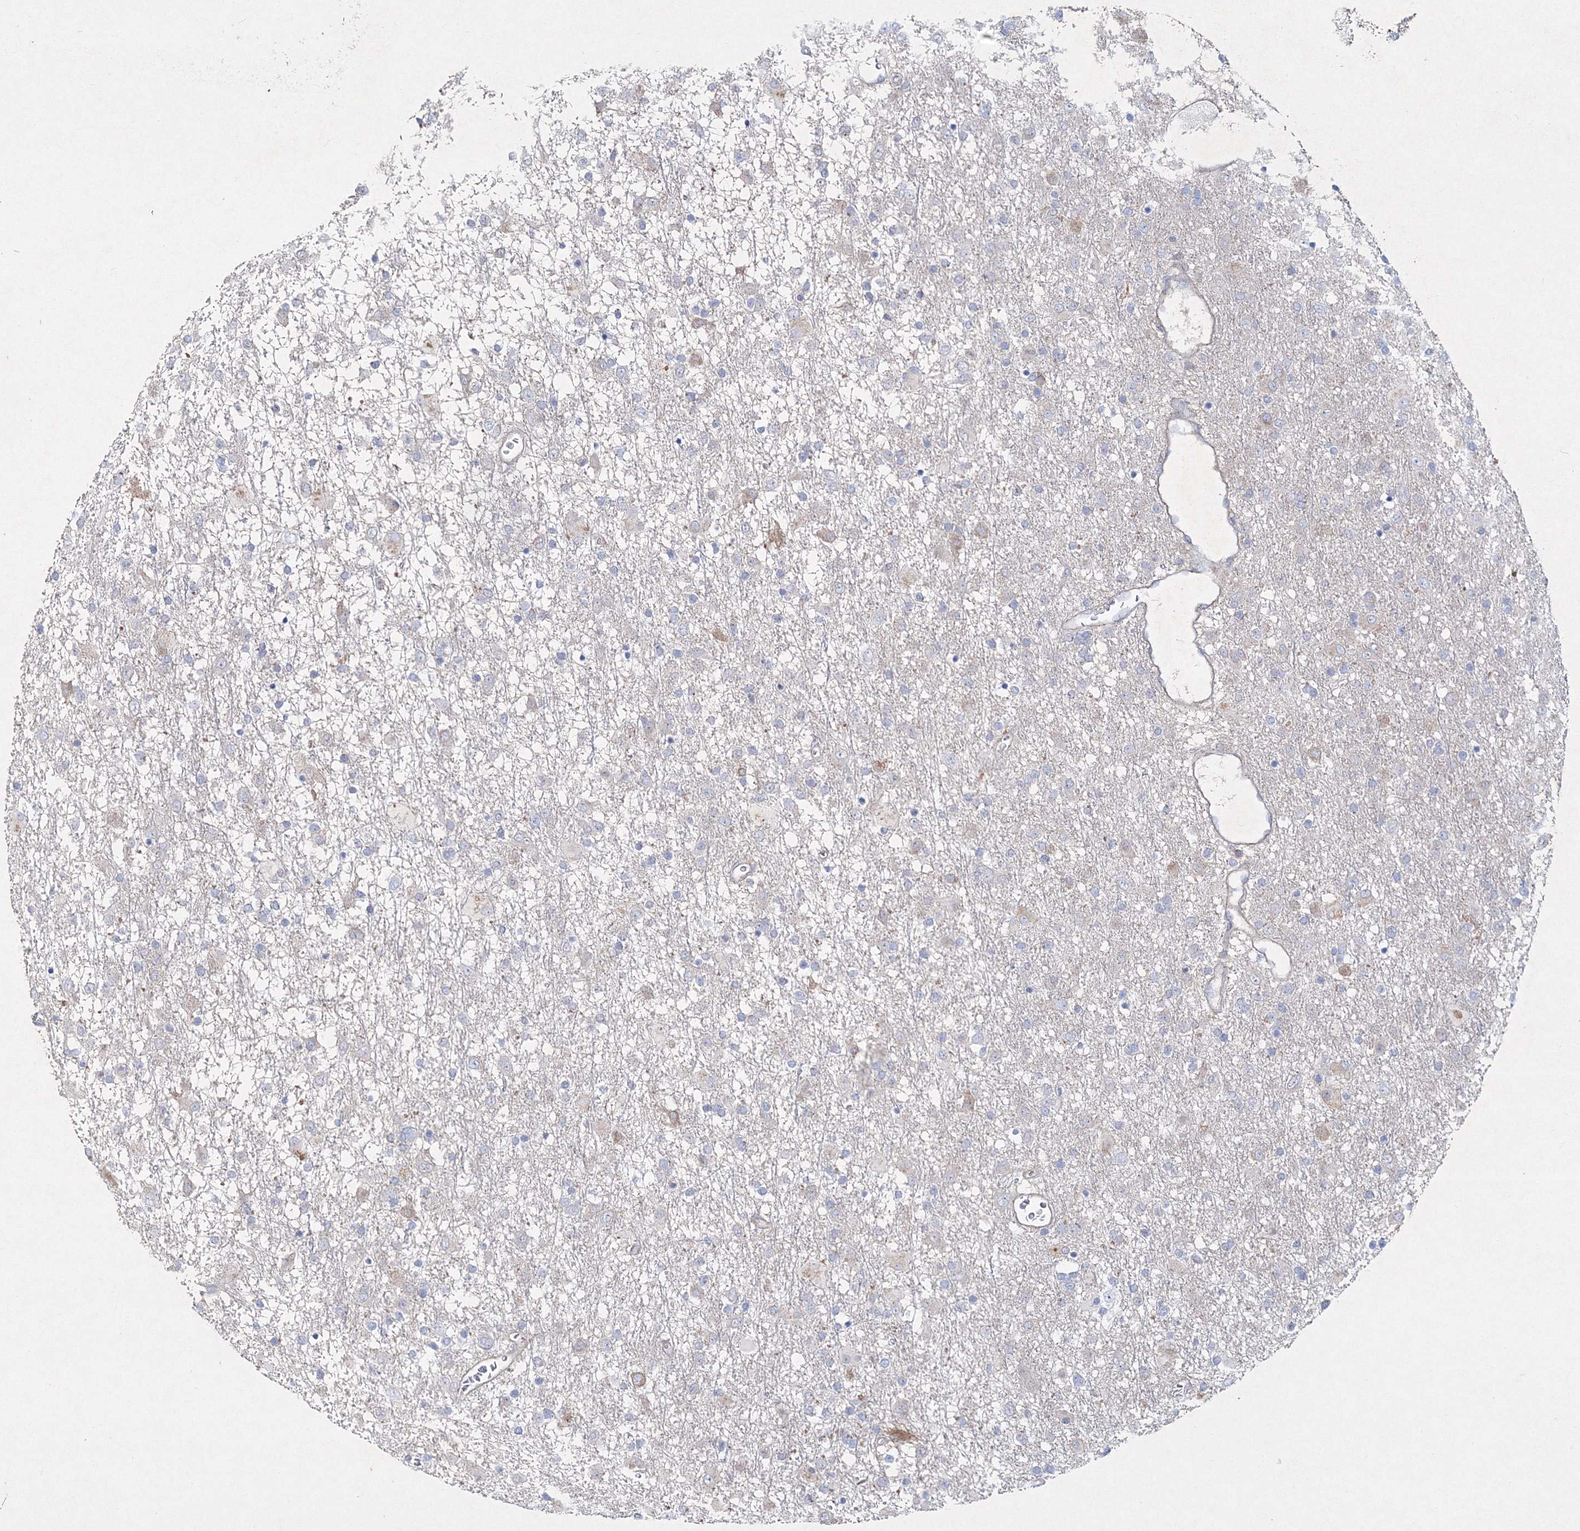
{"staining": {"intensity": "negative", "quantity": "none", "location": "none"}, "tissue": "glioma", "cell_type": "Tumor cells", "image_type": "cancer", "snomed": [{"axis": "morphology", "description": "Glioma, malignant, Low grade"}, {"axis": "topography", "description": "Brain"}], "caption": "There is no significant positivity in tumor cells of glioma. The staining is performed using DAB (3,3'-diaminobenzidine) brown chromogen with nuclei counter-stained in using hematoxylin.", "gene": "NAA40", "patient": {"sex": "male", "age": 65}}